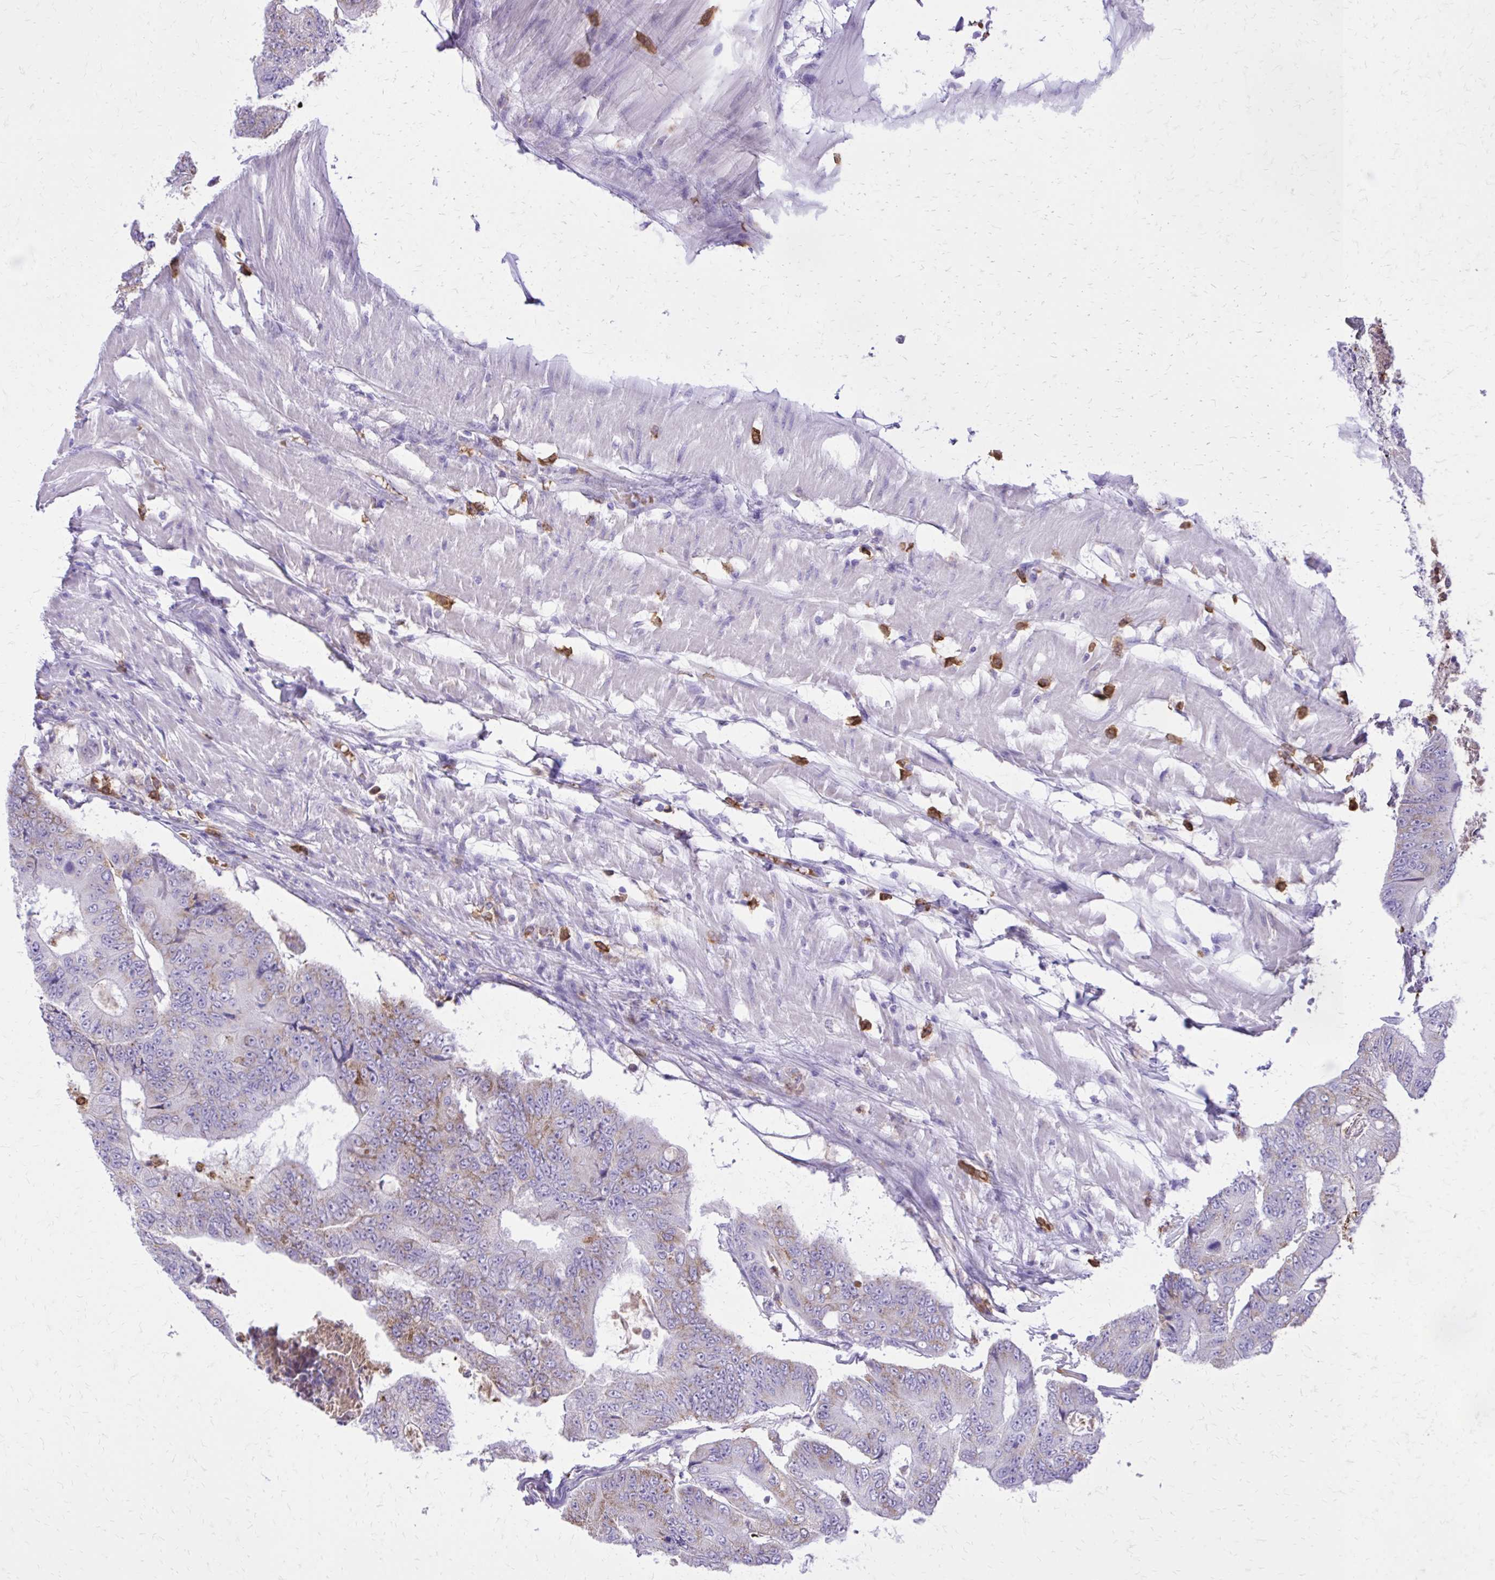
{"staining": {"intensity": "weak", "quantity": "<25%", "location": "cytoplasmic/membranous"}, "tissue": "colorectal cancer", "cell_type": "Tumor cells", "image_type": "cancer", "snomed": [{"axis": "morphology", "description": "Adenocarcinoma, NOS"}, {"axis": "topography", "description": "Colon"}], "caption": "The IHC micrograph has no significant expression in tumor cells of colorectal adenocarcinoma tissue. (DAB immunohistochemistry with hematoxylin counter stain).", "gene": "CAT", "patient": {"sex": "female", "age": 48}}